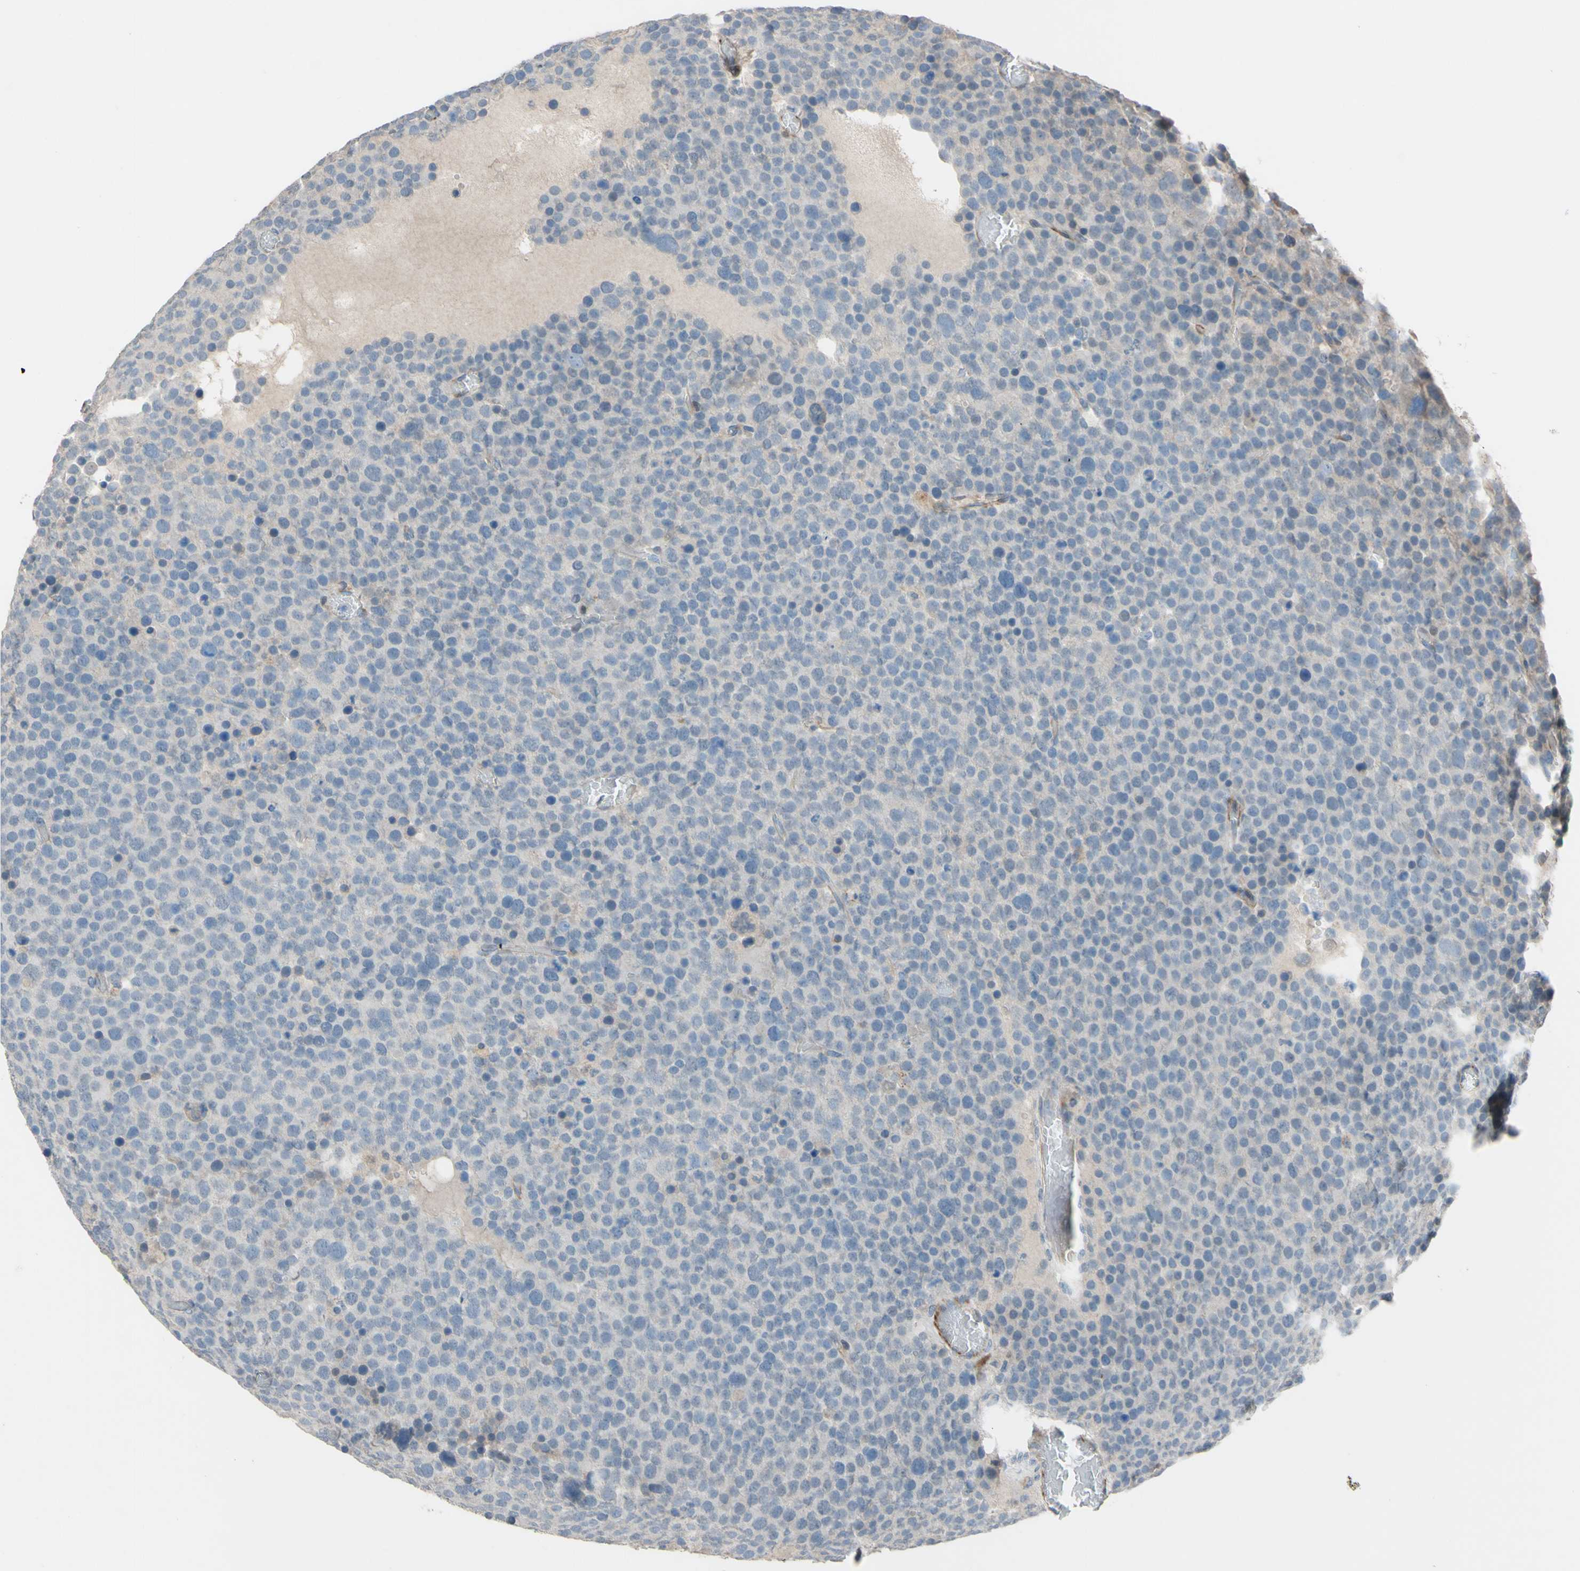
{"staining": {"intensity": "negative", "quantity": "none", "location": "none"}, "tissue": "testis cancer", "cell_type": "Tumor cells", "image_type": "cancer", "snomed": [{"axis": "morphology", "description": "Seminoma, NOS"}, {"axis": "topography", "description": "Testis"}], "caption": "The micrograph displays no staining of tumor cells in testis cancer. The staining was performed using DAB (3,3'-diaminobenzidine) to visualize the protein expression in brown, while the nuclei were stained in blue with hematoxylin (Magnification: 20x).", "gene": "CDCP1", "patient": {"sex": "male", "age": 71}}